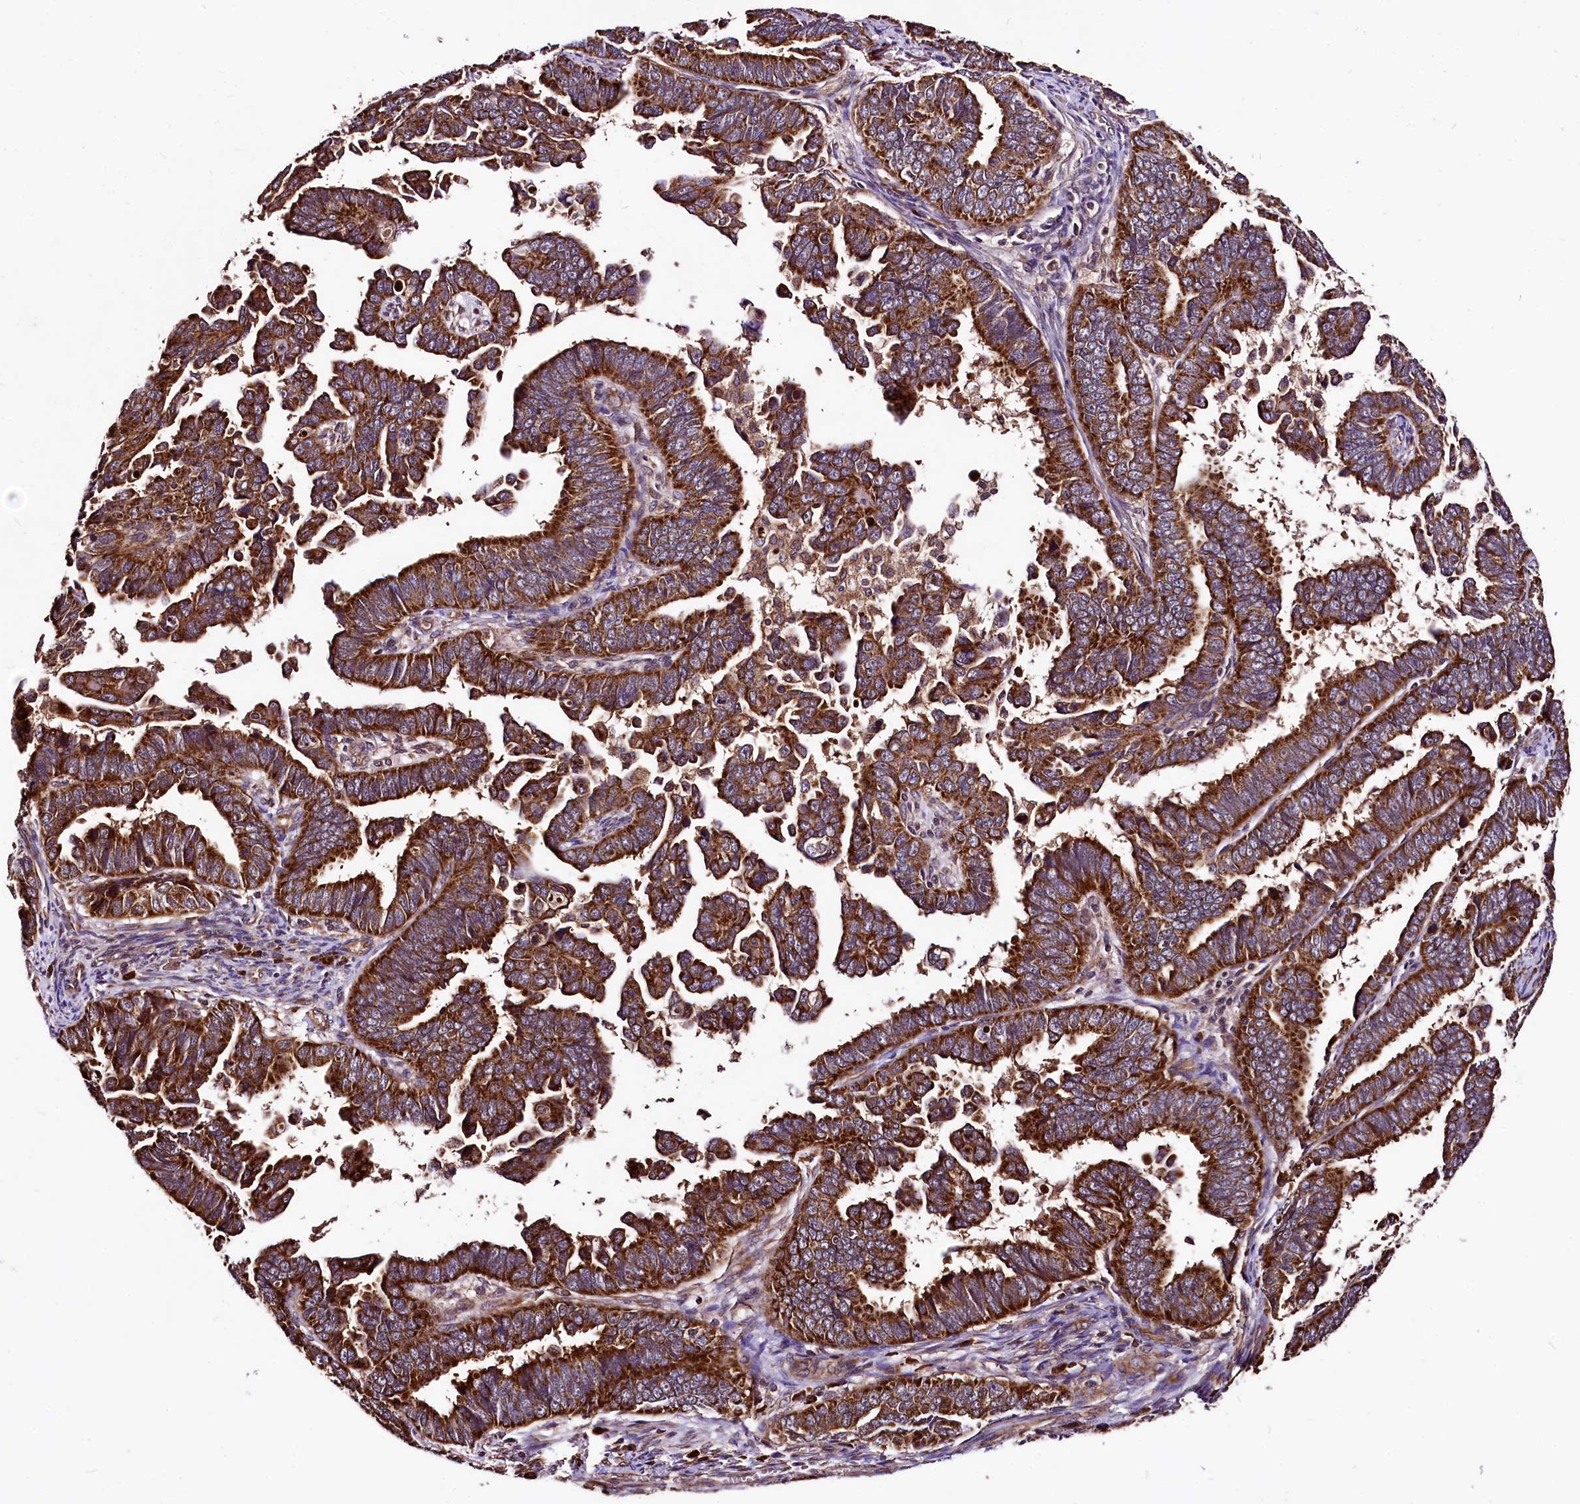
{"staining": {"intensity": "strong", "quantity": ">75%", "location": "cytoplasmic/membranous"}, "tissue": "endometrial cancer", "cell_type": "Tumor cells", "image_type": "cancer", "snomed": [{"axis": "morphology", "description": "Adenocarcinoma, NOS"}, {"axis": "topography", "description": "Endometrium"}], "caption": "This is an image of immunohistochemistry staining of endometrial adenocarcinoma, which shows strong staining in the cytoplasmic/membranous of tumor cells.", "gene": "LRSAM1", "patient": {"sex": "female", "age": 75}}